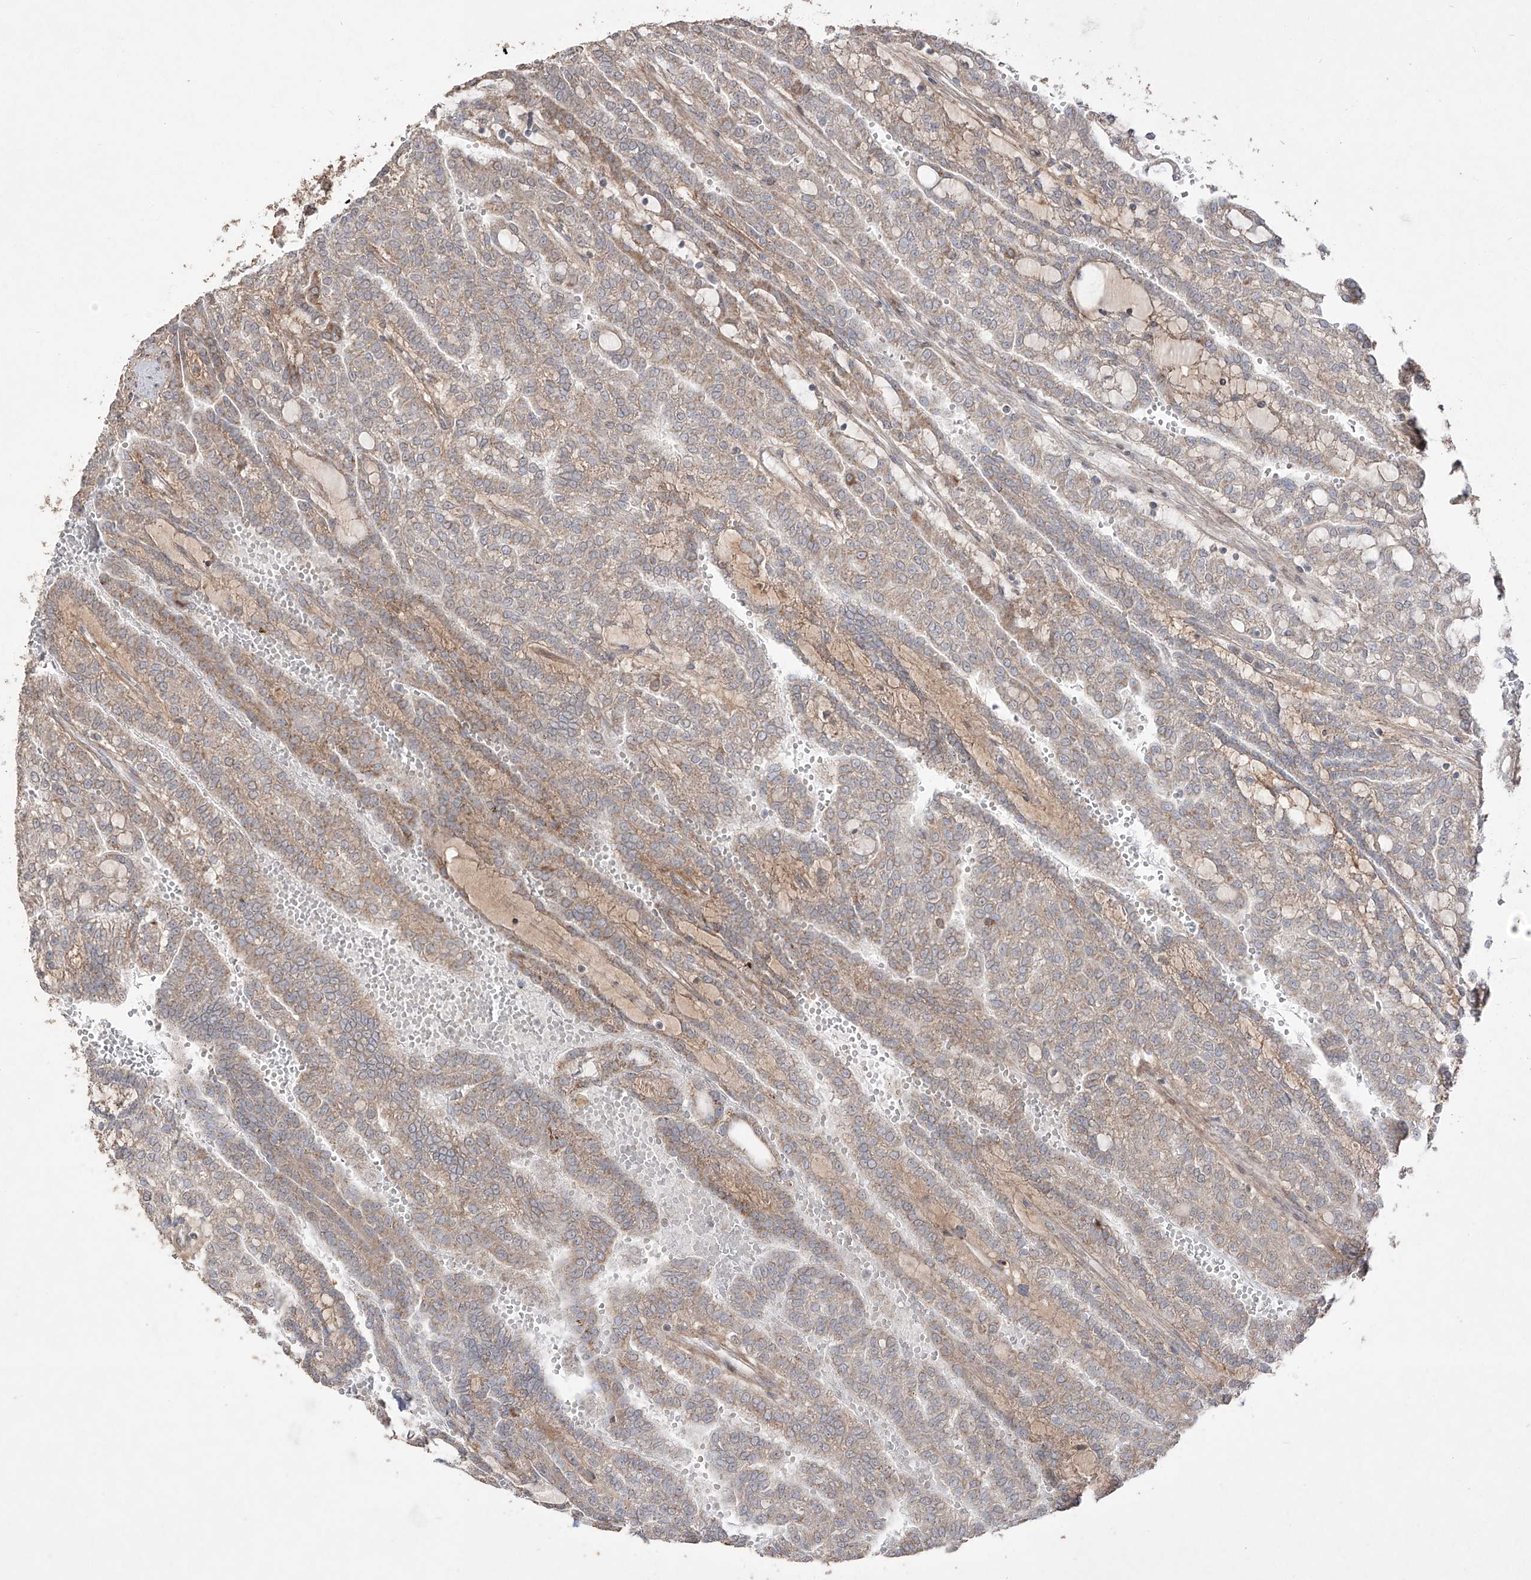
{"staining": {"intensity": "weak", "quantity": ">75%", "location": "cytoplasmic/membranous"}, "tissue": "renal cancer", "cell_type": "Tumor cells", "image_type": "cancer", "snomed": [{"axis": "morphology", "description": "Adenocarcinoma, NOS"}, {"axis": "topography", "description": "Kidney"}], "caption": "The micrograph reveals a brown stain indicating the presence of a protein in the cytoplasmic/membranous of tumor cells in renal cancer. Nuclei are stained in blue.", "gene": "YKT6", "patient": {"sex": "male", "age": 63}}